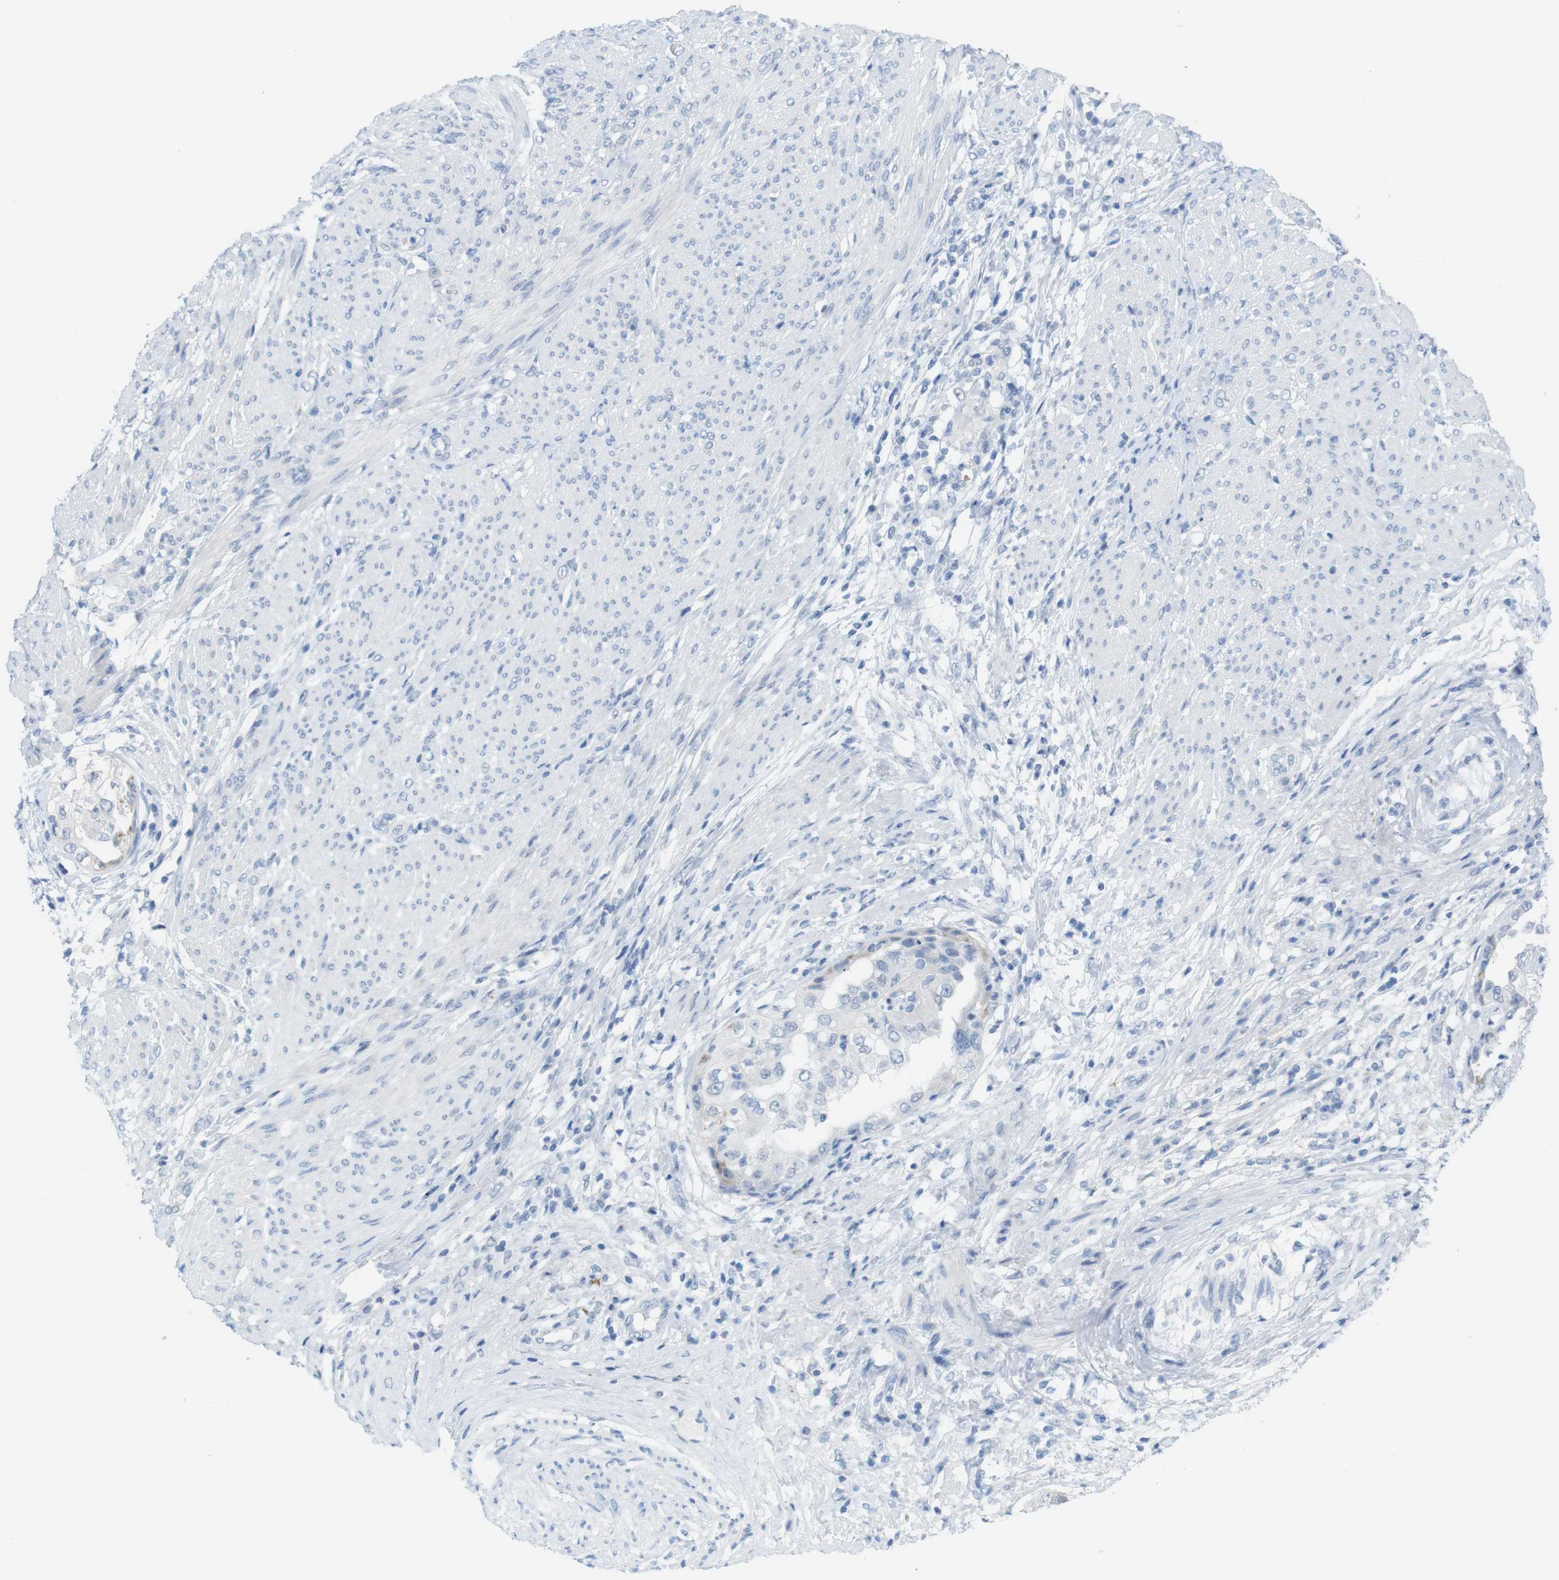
{"staining": {"intensity": "negative", "quantity": "none", "location": "none"}, "tissue": "endometrial cancer", "cell_type": "Tumor cells", "image_type": "cancer", "snomed": [{"axis": "morphology", "description": "Adenocarcinoma, NOS"}, {"axis": "topography", "description": "Endometrium"}], "caption": "An image of human endometrial cancer is negative for staining in tumor cells.", "gene": "YIPF1", "patient": {"sex": "female", "age": 85}}